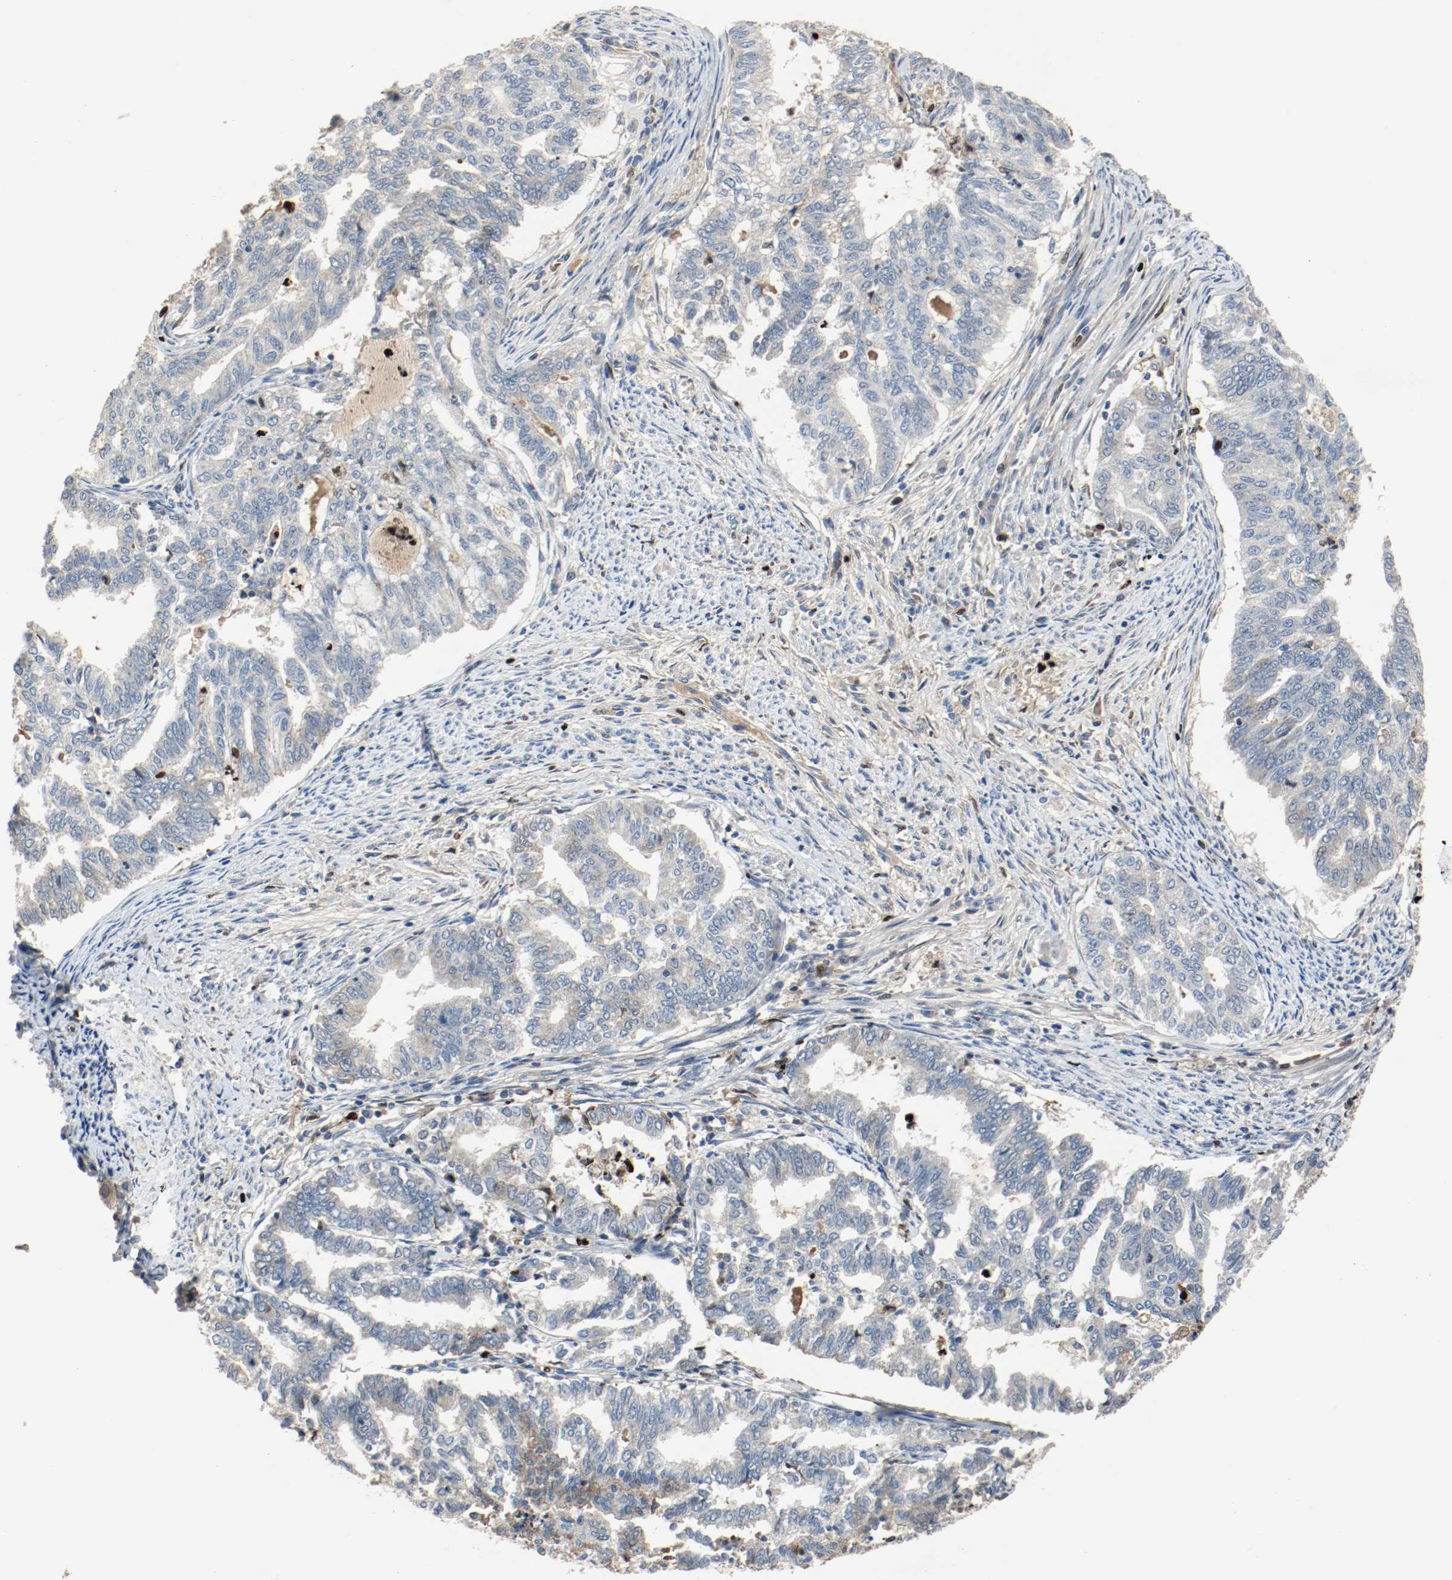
{"staining": {"intensity": "negative", "quantity": "none", "location": "none"}, "tissue": "endometrial cancer", "cell_type": "Tumor cells", "image_type": "cancer", "snomed": [{"axis": "morphology", "description": "Adenocarcinoma, NOS"}, {"axis": "topography", "description": "Endometrium"}], "caption": "Endometrial adenocarcinoma was stained to show a protein in brown. There is no significant staining in tumor cells.", "gene": "BLK", "patient": {"sex": "female", "age": 79}}